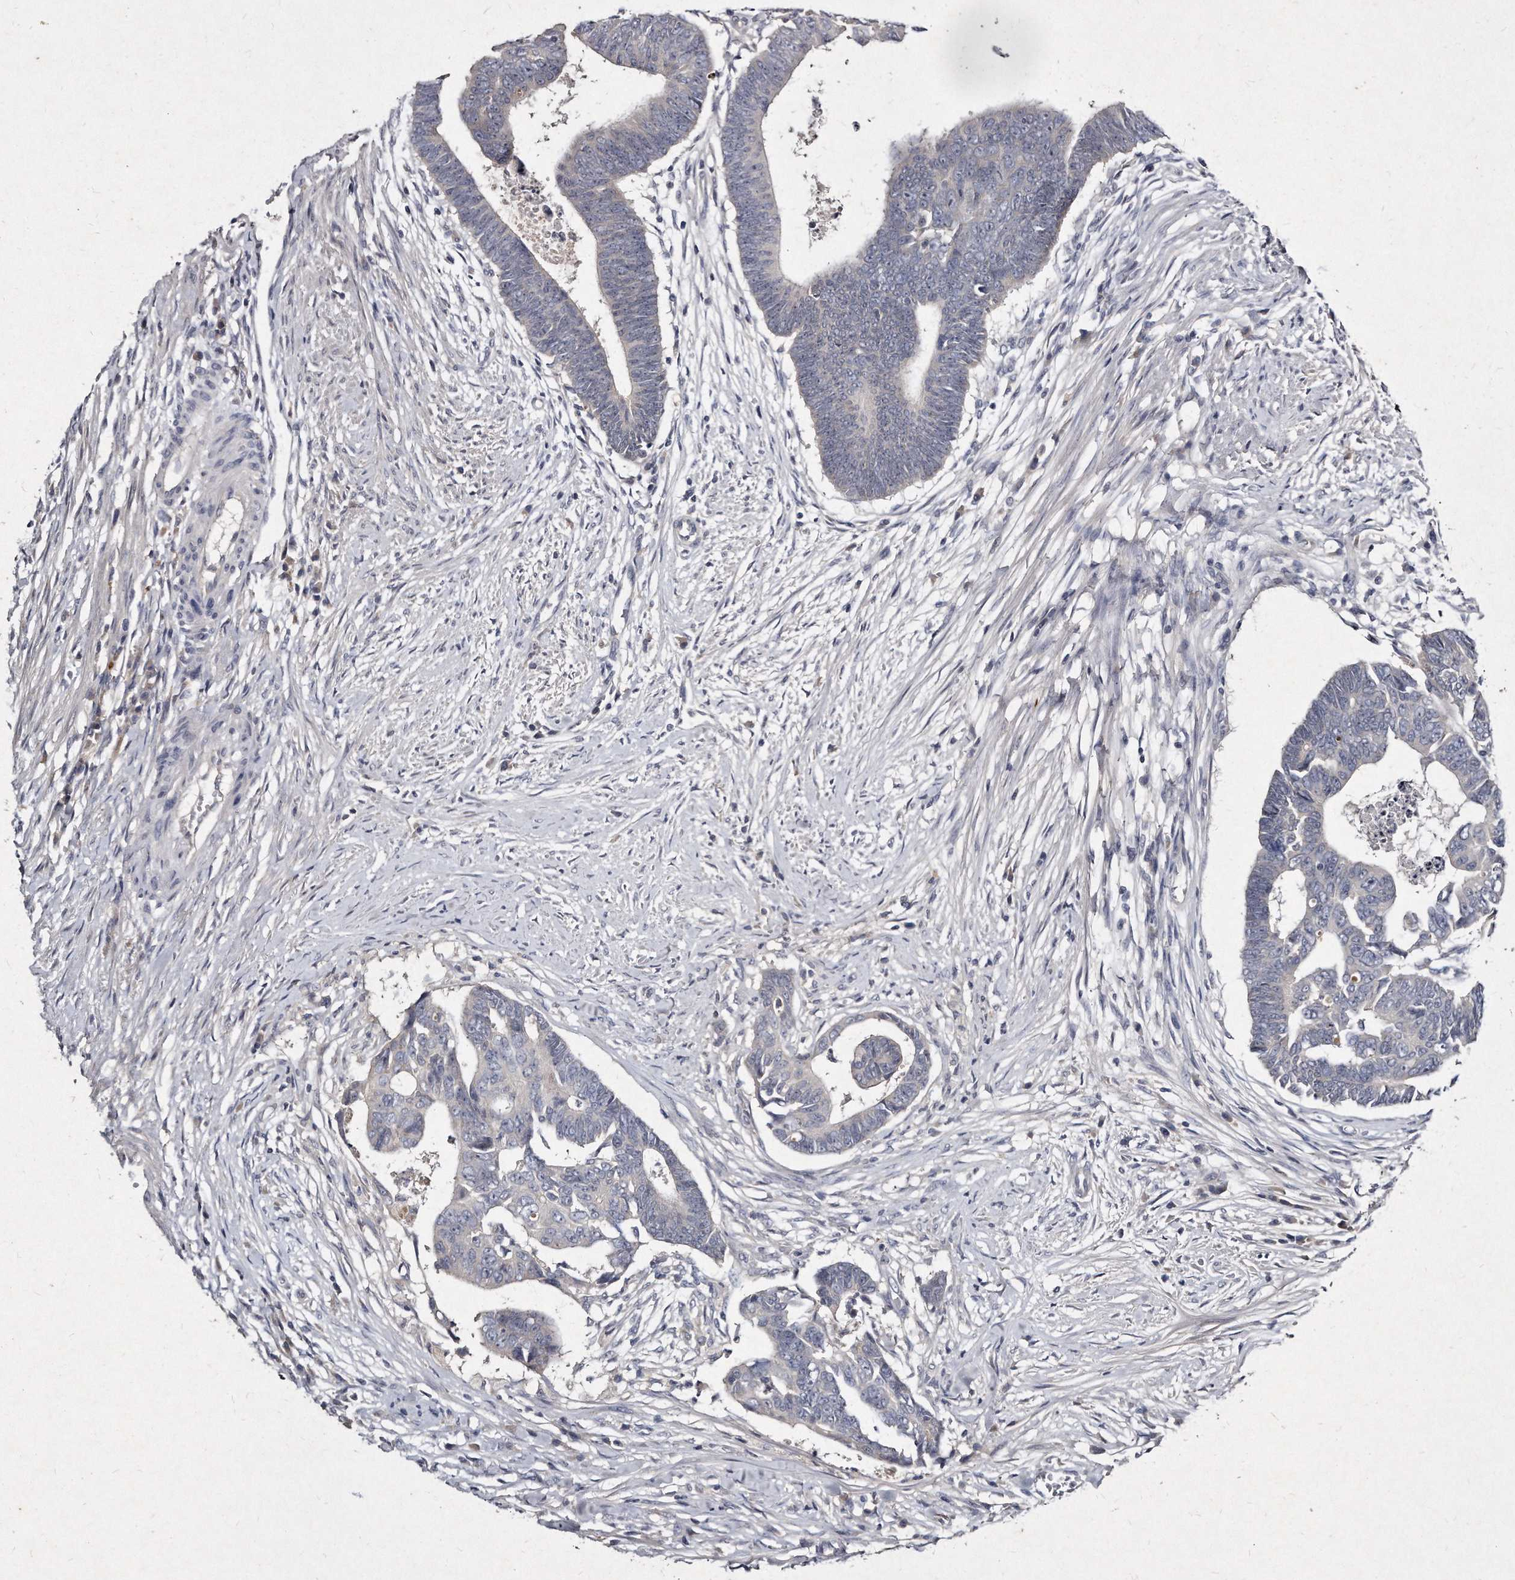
{"staining": {"intensity": "negative", "quantity": "none", "location": "none"}, "tissue": "colorectal cancer", "cell_type": "Tumor cells", "image_type": "cancer", "snomed": [{"axis": "morphology", "description": "Adenocarcinoma, NOS"}, {"axis": "topography", "description": "Rectum"}], "caption": "Protein analysis of colorectal adenocarcinoma shows no significant expression in tumor cells. (DAB (3,3'-diaminobenzidine) immunohistochemistry (IHC) visualized using brightfield microscopy, high magnification).", "gene": "KLHDC3", "patient": {"sex": "female", "age": 65}}